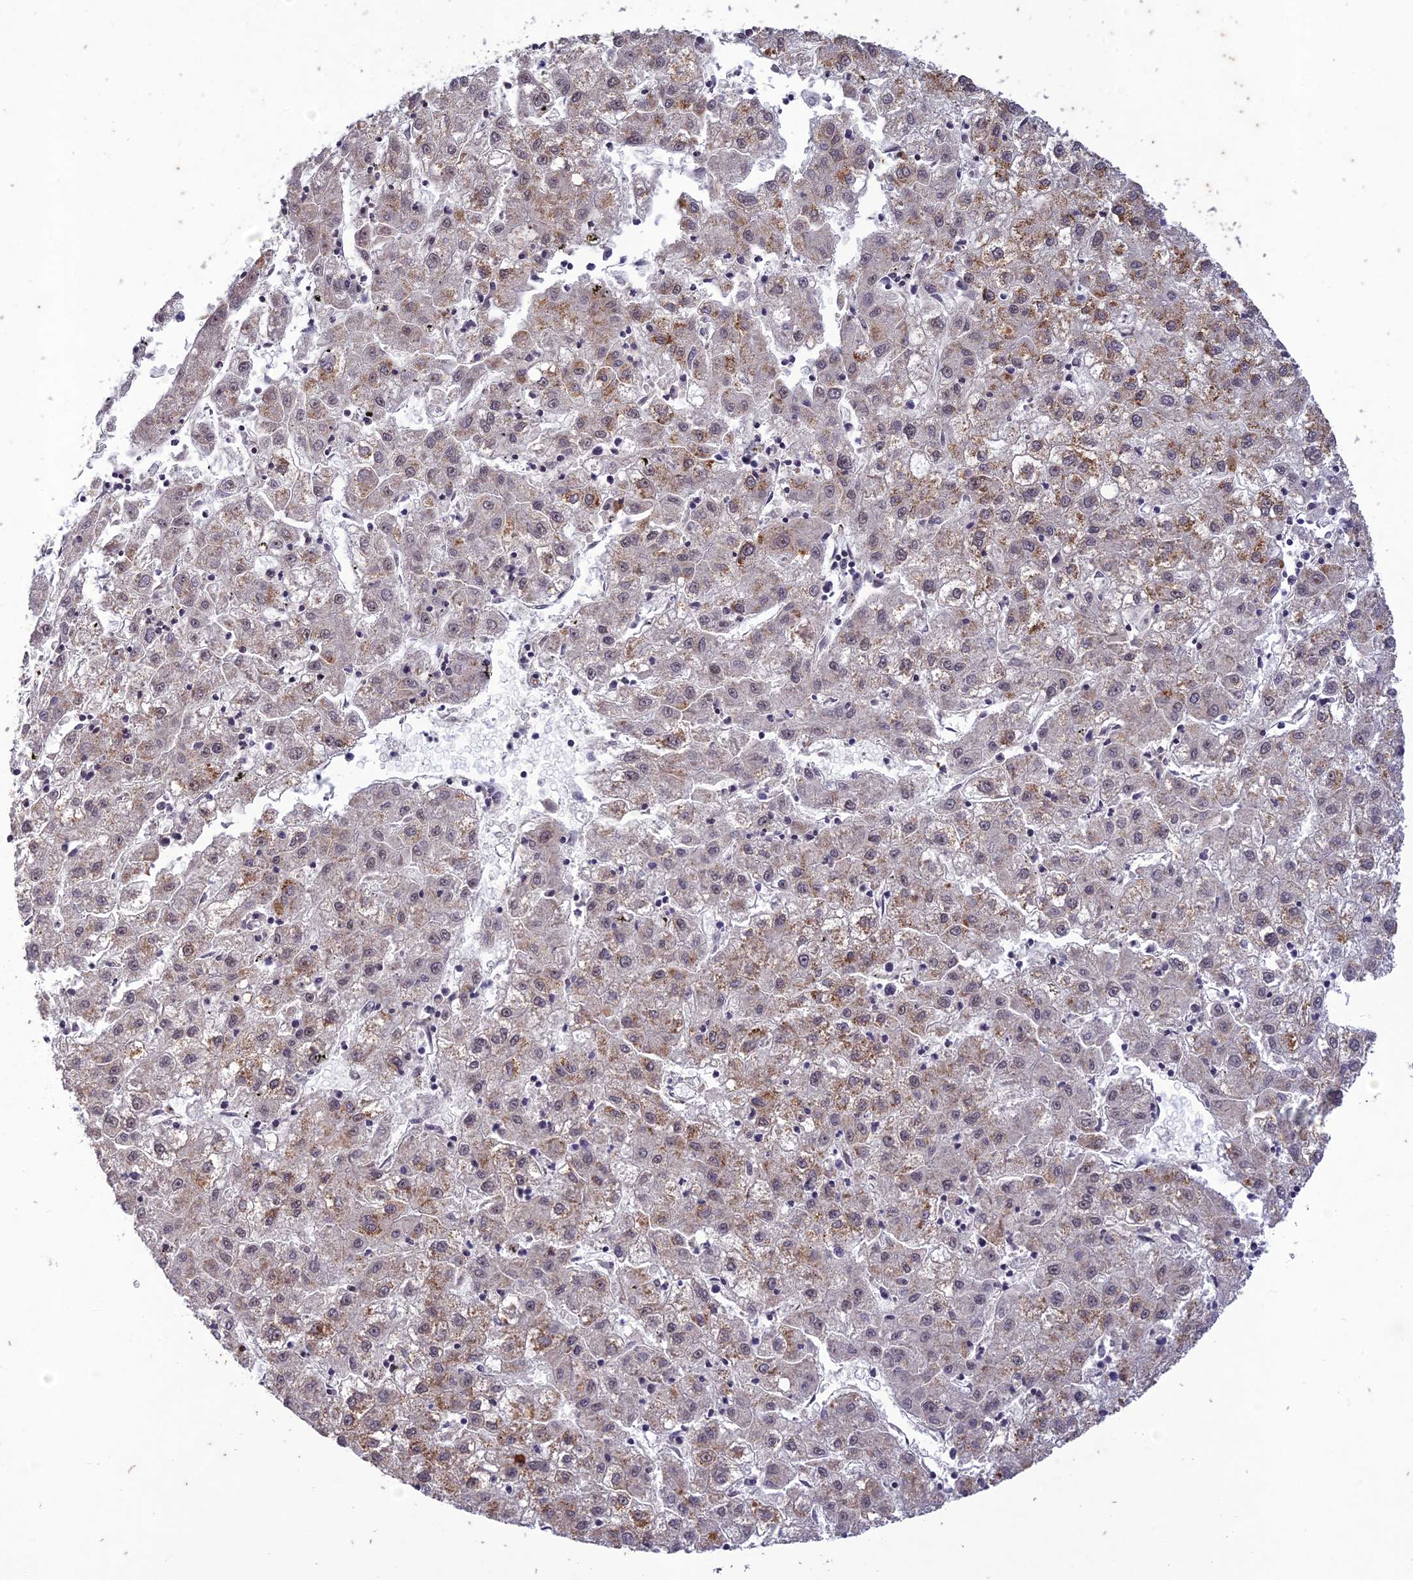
{"staining": {"intensity": "weak", "quantity": "25%-75%", "location": "cytoplasmic/membranous"}, "tissue": "liver cancer", "cell_type": "Tumor cells", "image_type": "cancer", "snomed": [{"axis": "morphology", "description": "Carcinoma, Hepatocellular, NOS"}, {"axis": "topography", "description": "Liver"}], "caption": "Immunohistochemistry of human liver cancer (hepatocellular carcinoma) shows low levels of weak cytoplasmic/membranous staining in approximately 25%-75% of tumor cells. Using DAB (brown) and hematoxylin (blue) stains, captured at high magnification using brightfield microscopy.", "gene": "POP4", "patient": {"sex": "male", "age": 72}}